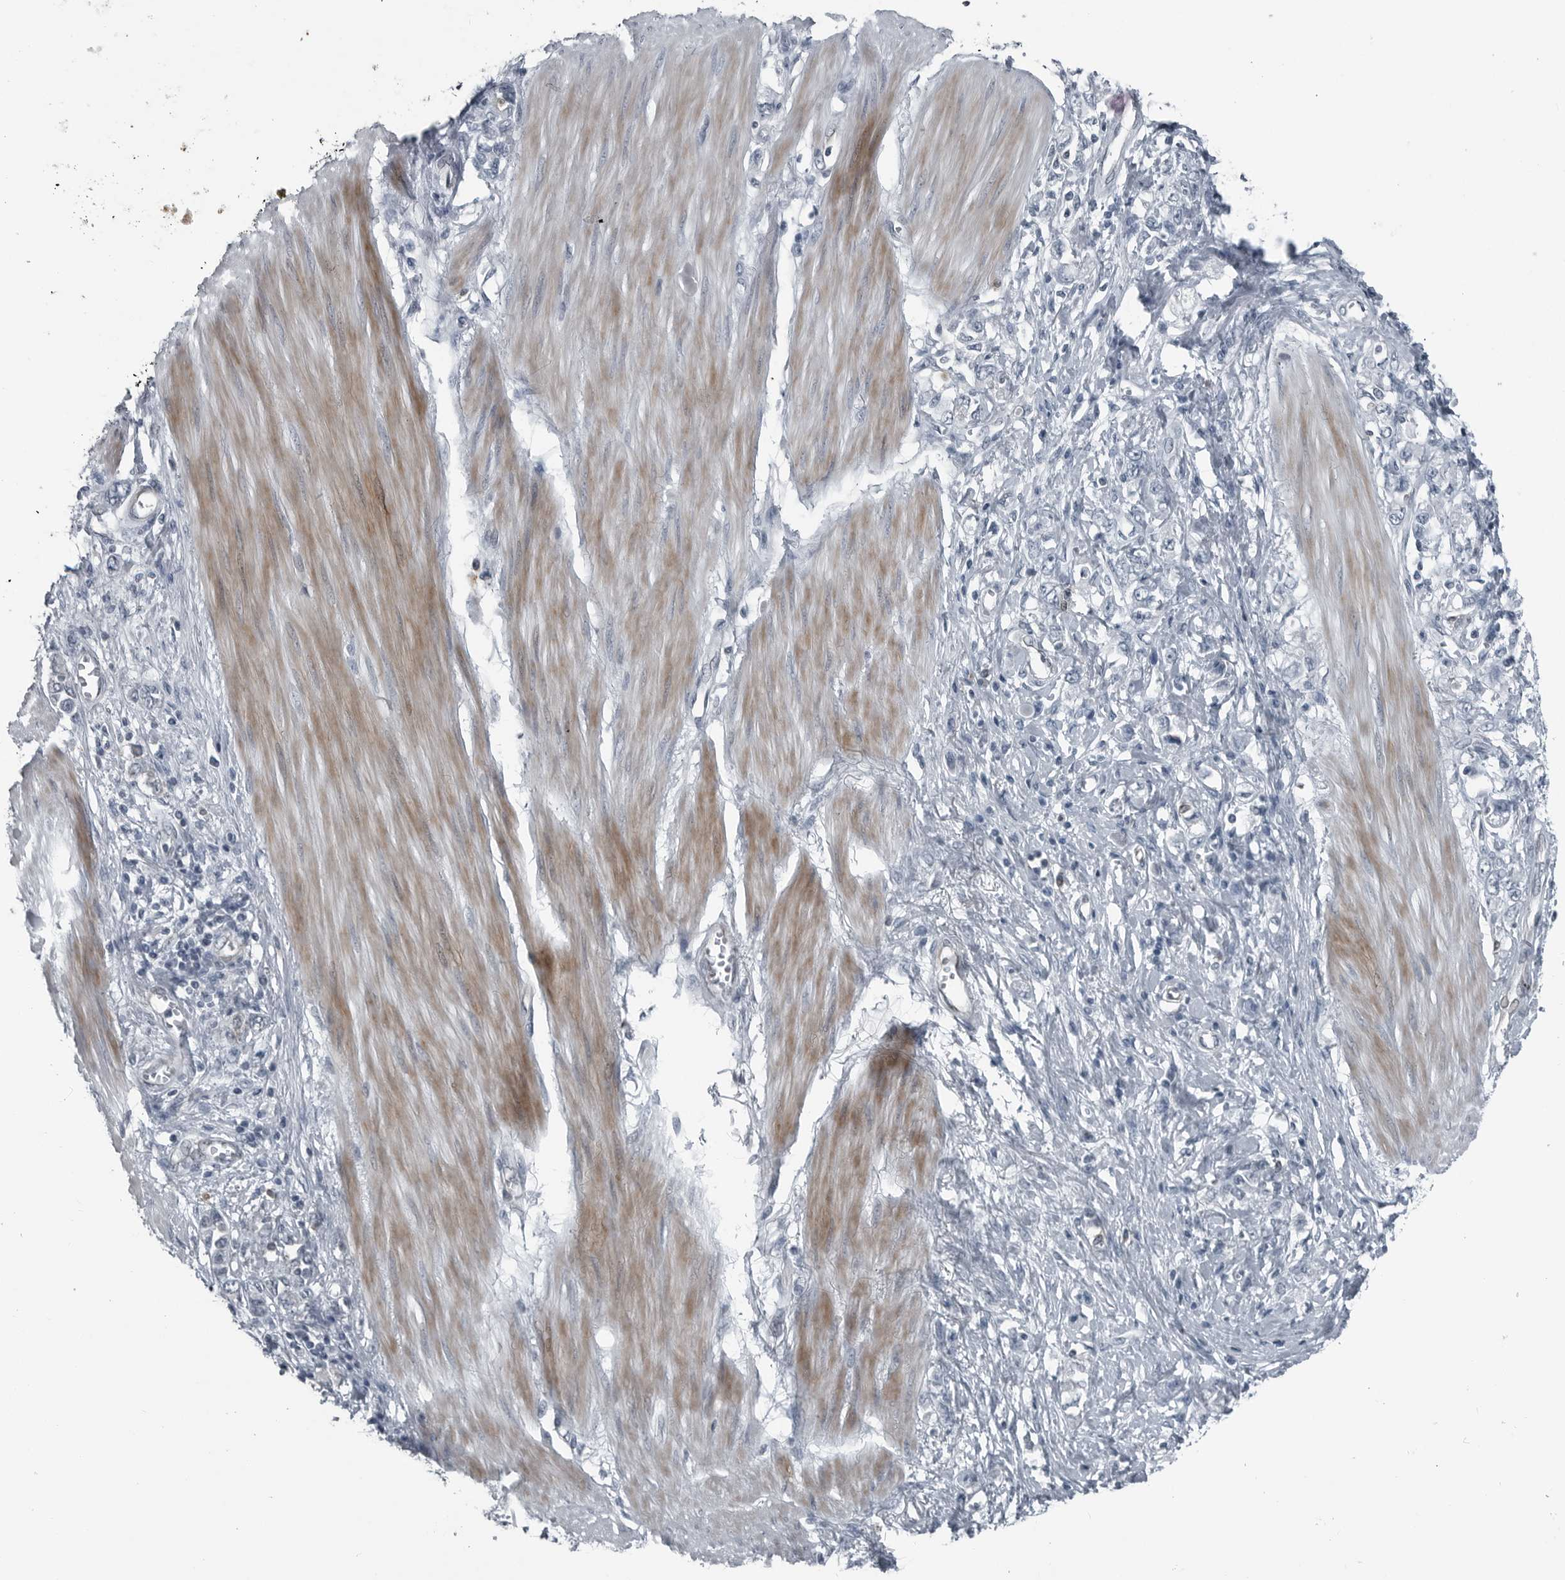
{"staining": {"intensity": "negative", "quantity": "none", "location": "none"}, "tissue": "stomach cancer", "cell_type": "Tumor cells", "image_type": "cancer", "snomed": [{"axis": "morphology", "description": "Adenocarcinoma, NOS"}, {"axis": "topography", "description": "Stomach"}], "caption": "Stomach cancer stained for a protein using immunohistochemistry (IHC) demonstrates no expression tumor cells.", "gene": "GAK", "patient": {"sex": "female", "age": 76}}